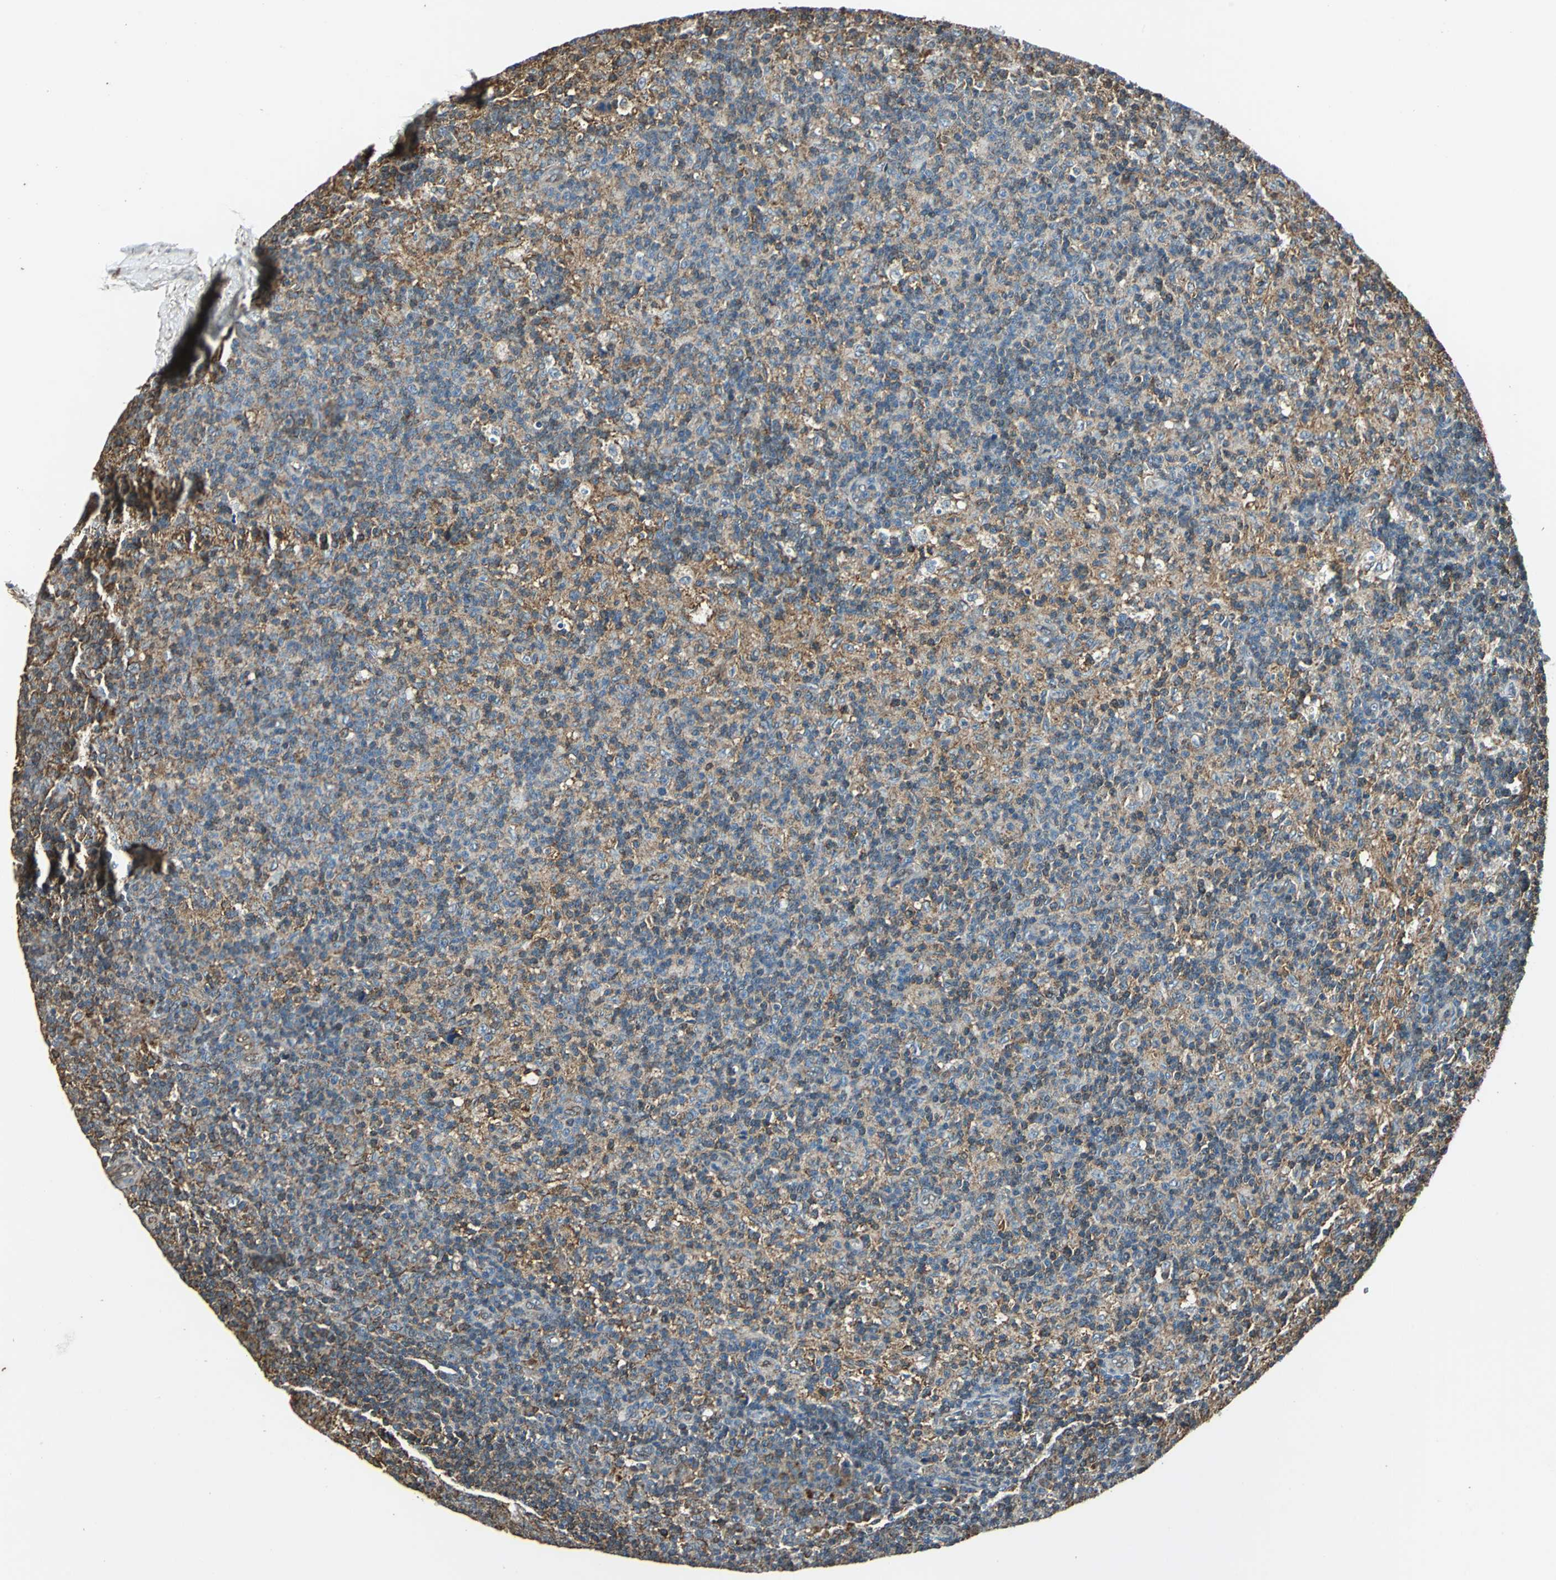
{"staining": {"intensity": "weak", "quantity": "25%-75%", "location": "cytoplasmic/membranous"}, "tissue": "lymph node", "cell_type": "Germinal center cells", "image_type": "normal", "snomed": [{"axis": "morphology", "description": "Normal tissue, NOS"}, {"axis": "morphology", "description": "Inflammation, NOS"}, {"axis": "topography", "description": "Lymph node"}], "caption": "This photomicrograph displays immunohistochemistry staining of benign human lymph node, with low weak cytoplasmic/membranous positivity in approximately 25%-75% of germinal center cells.", "gene": "DNAJB4", "patient": {"sex": "male", "age": 55}}